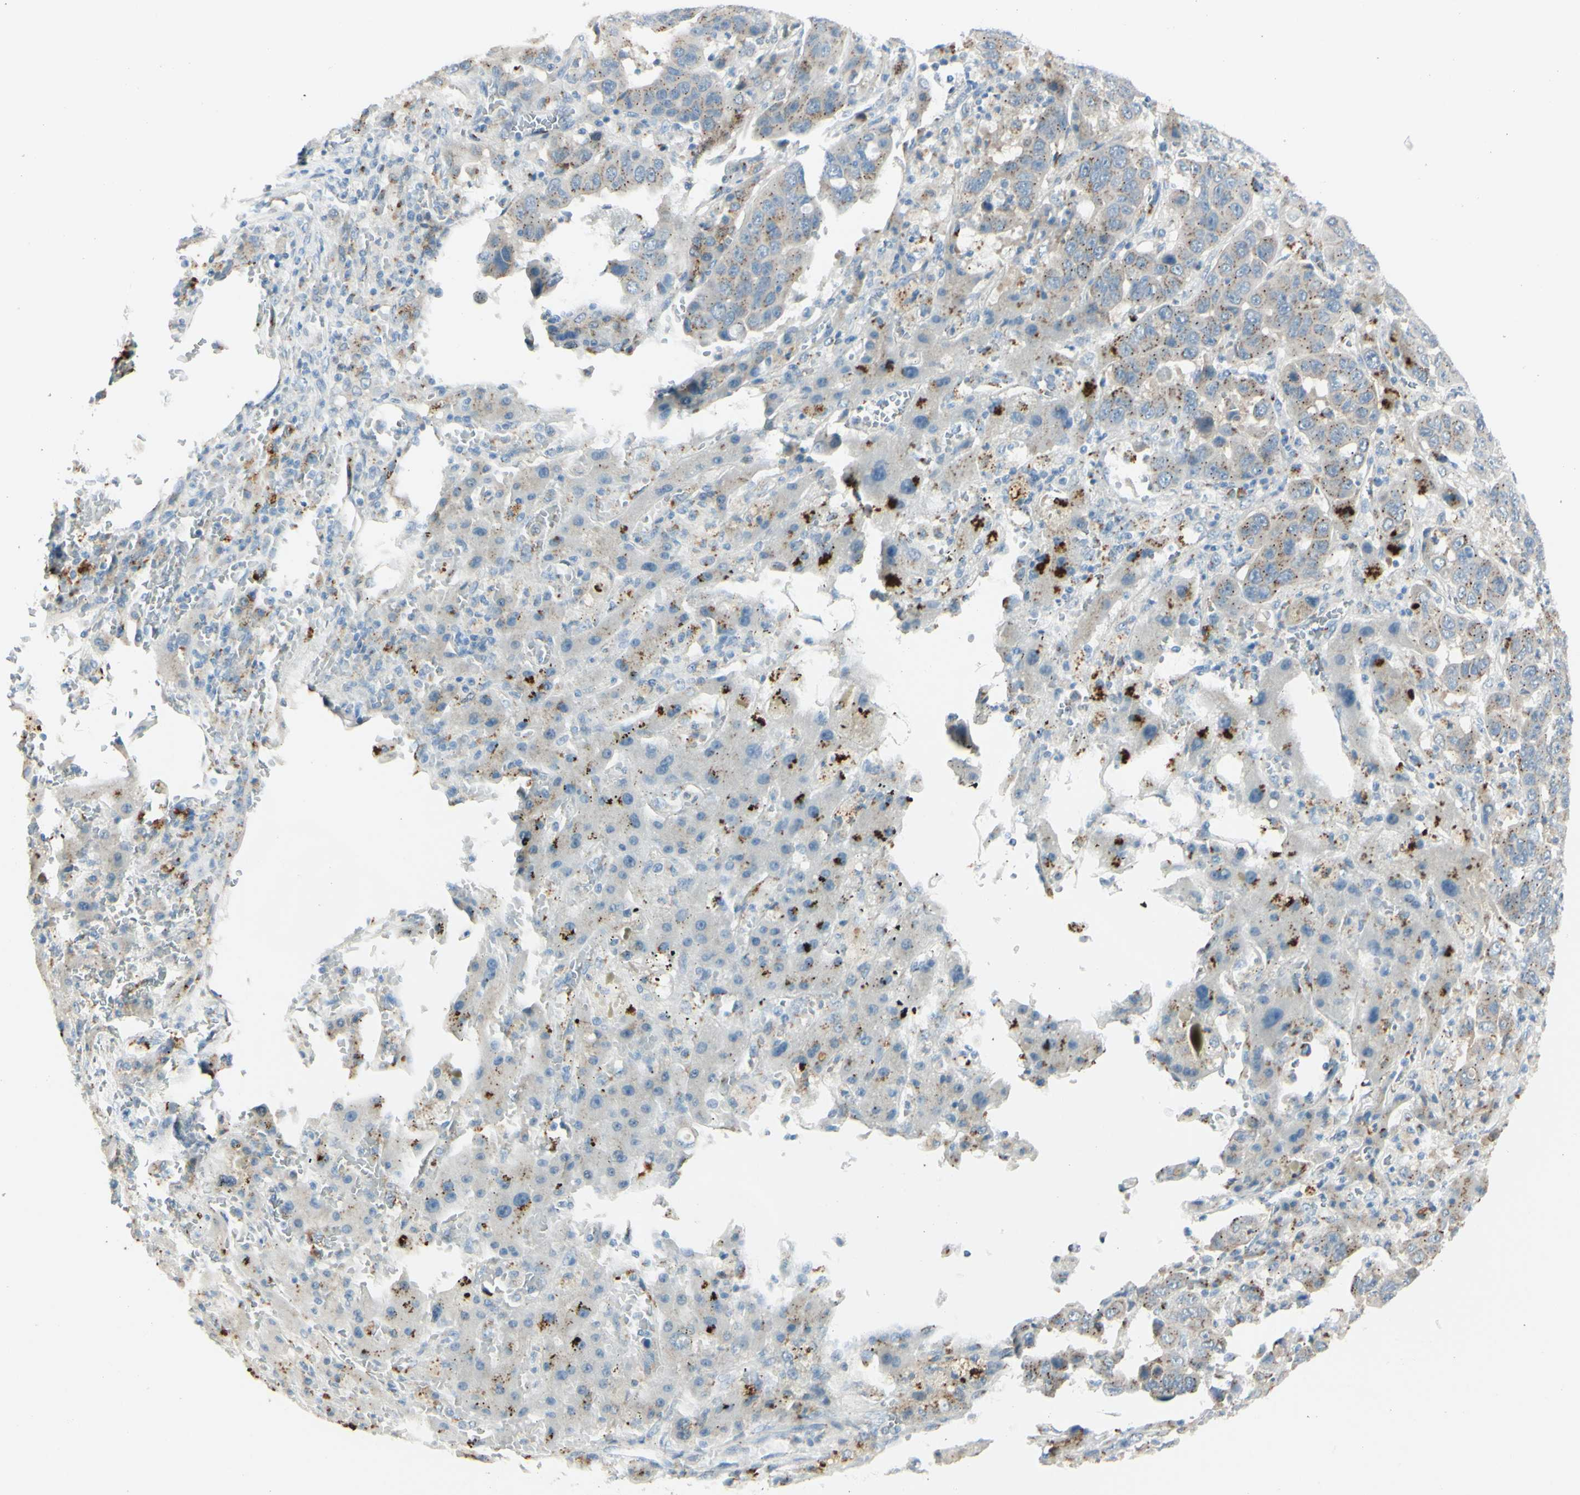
{"staining": {"intensity": "weak", "quantity": ">75%", "location": "cytoplasmic/membranous"}, "tissue": "liver cancer", "cell_type": "Tumor cells", "image_type": "cancer", "snomed": [{"axis": "morphology", "description": "Cholangiocarcinoma"}, {"axis": "topography", "description": "Liver"}], "caption": "Immunohistochemistry image of neoplastic tissue: cholangiocarcinoma (liver) stained using immunohistochemistry exhibits low levels of weak protein expression localized specifically in the cytoplasmic/membranous of tumor cells, appearing as a cytoplasmic/membranous brown color.", "gene": "B4GALT1", "patient": {"sex": "female", "age": 52}}